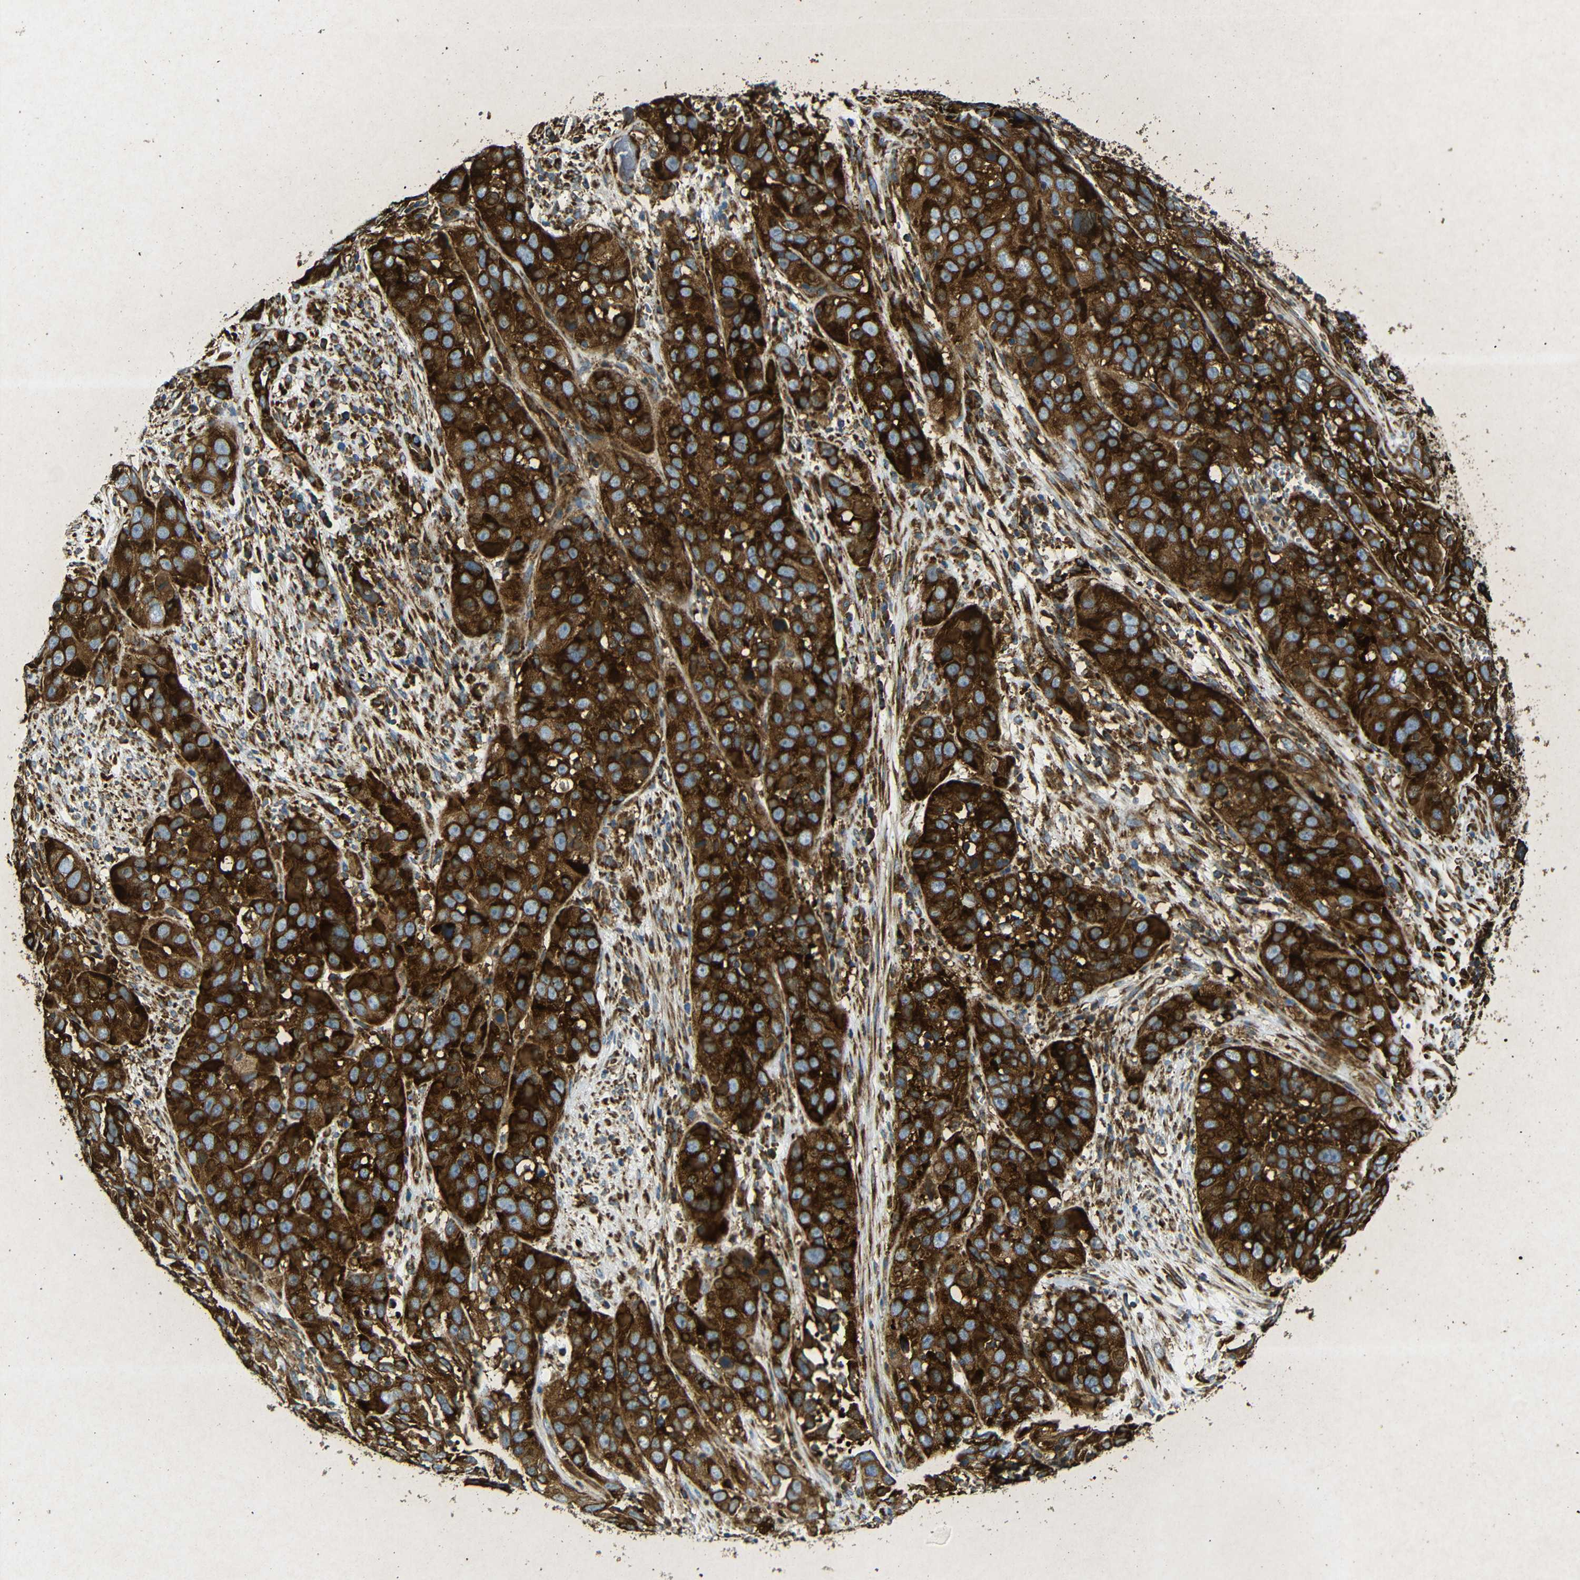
{"staining": {"intensity": "strong", "quantity": ">75%", "location": "cytoplasmic/membranous"}, "tissue": "cervical cancer", "cell_type": "Tumor cells", "image_type": "cancer", "snomed": [{"axis": "morphology", "description": "Squamous cell carcinoma, NOS"}, {"axis": "topography", "description": "Cervix"}], "caption": "Cervical squamous cell carcinoma tissue exhibits strong cytoplasmic/membranous staining in approximately >75% of tumor cells (Stains: DAB (3,3'-diaminobenzidine) in brown, nuclei in blue, Microscopy: brightfield microscopy at high magnification).", "gene": "BTF3", "patient": {"sex": "female", "age": 32}}